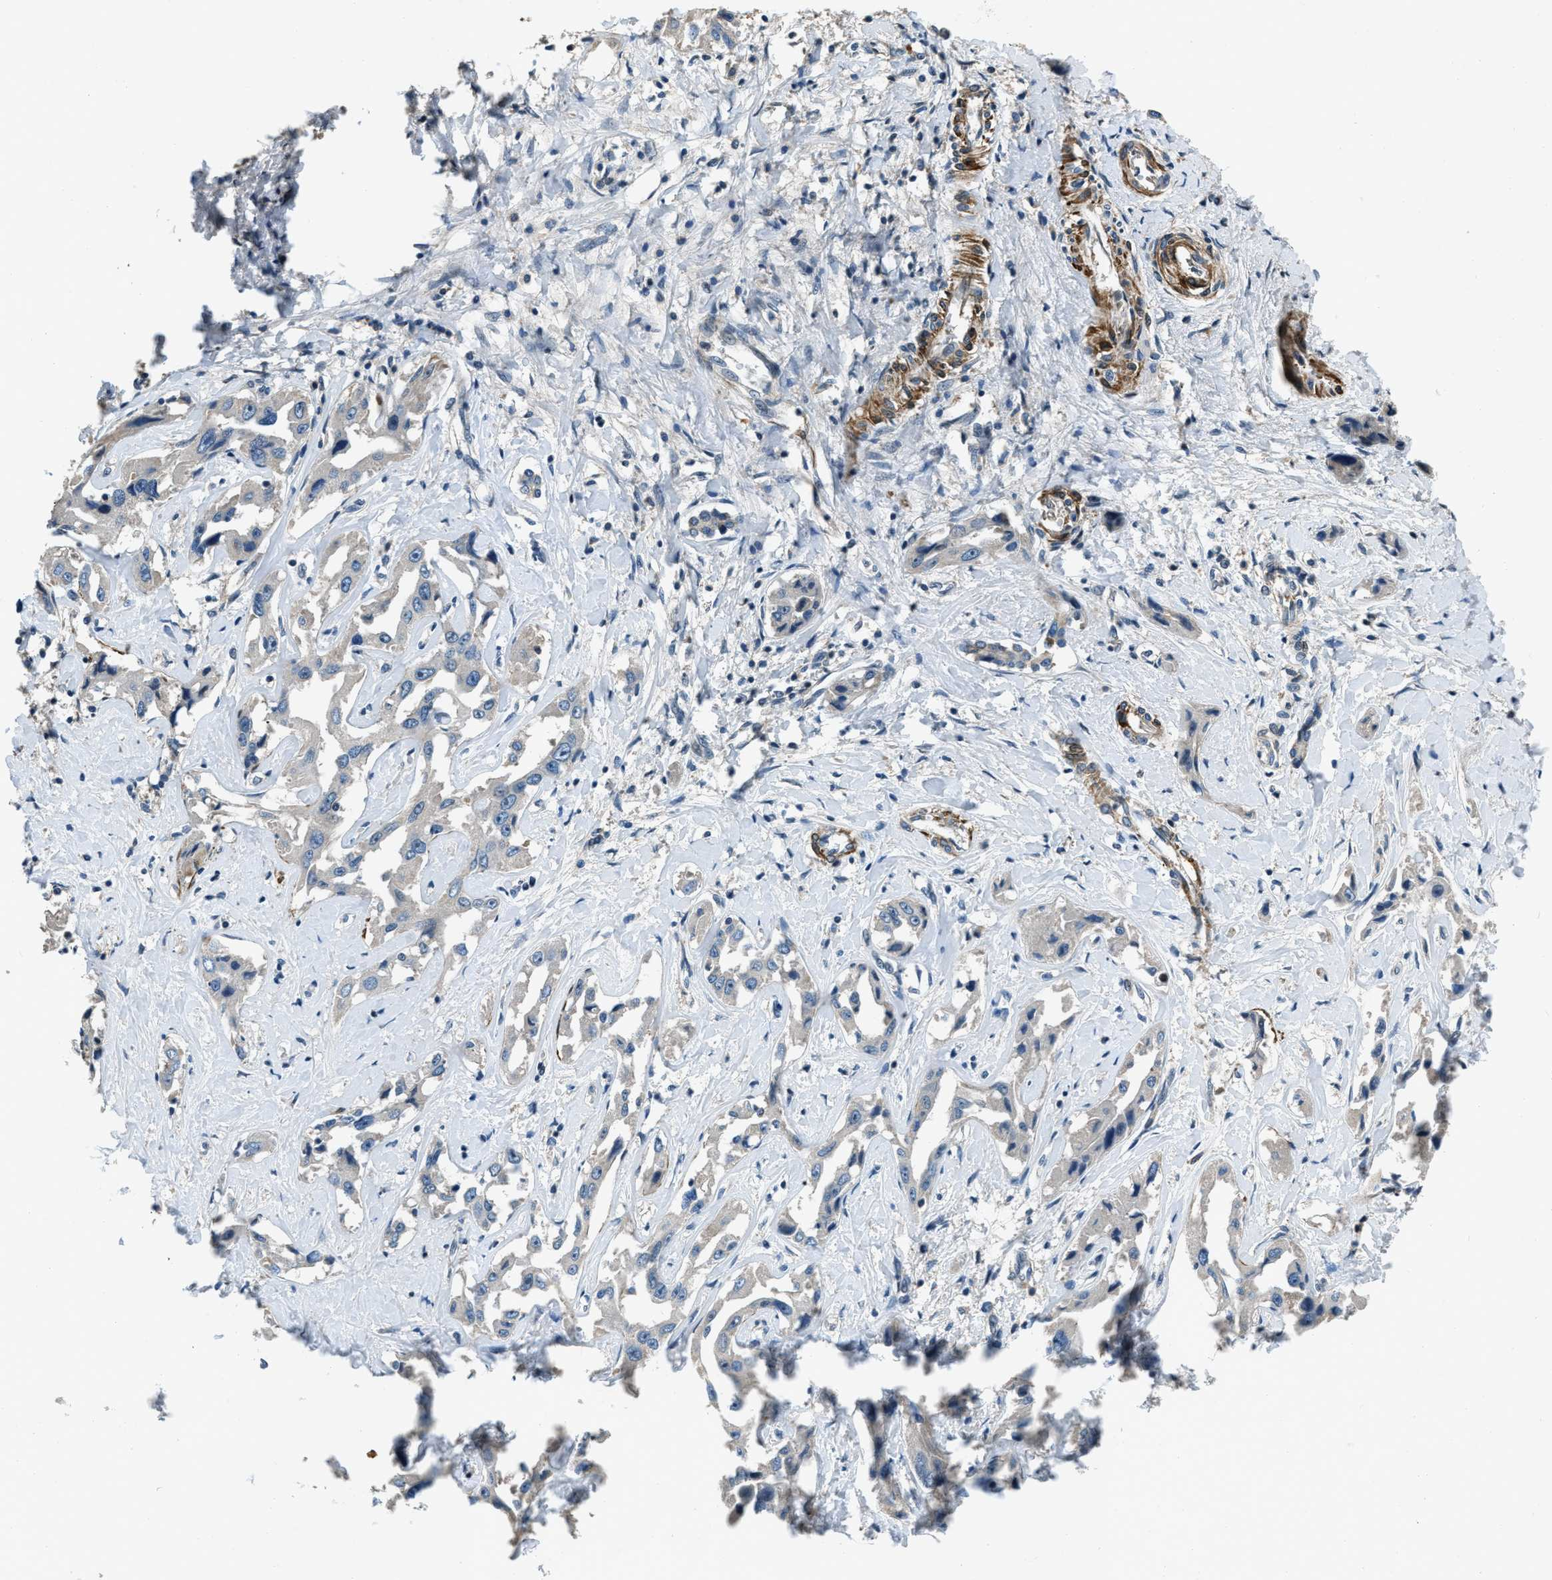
{"staining": {"intensity": "negative", "quantity": "none", "location": "none"}, "tissue": "liver cancer", "cell_type": "Tumor cells", "image_type": "cancer", "snomed": [{"axis": "morphology", "description": "Cholangiocarcinoma"}, {"axis": "topography", "description": "Liver"}], "caption": "Liver cholangiocarcinoma stained for a protein using IHC shows no staining tumor cells.", "gene": "NUDCD3", "patient": {"sex": "male", "age": 59}}